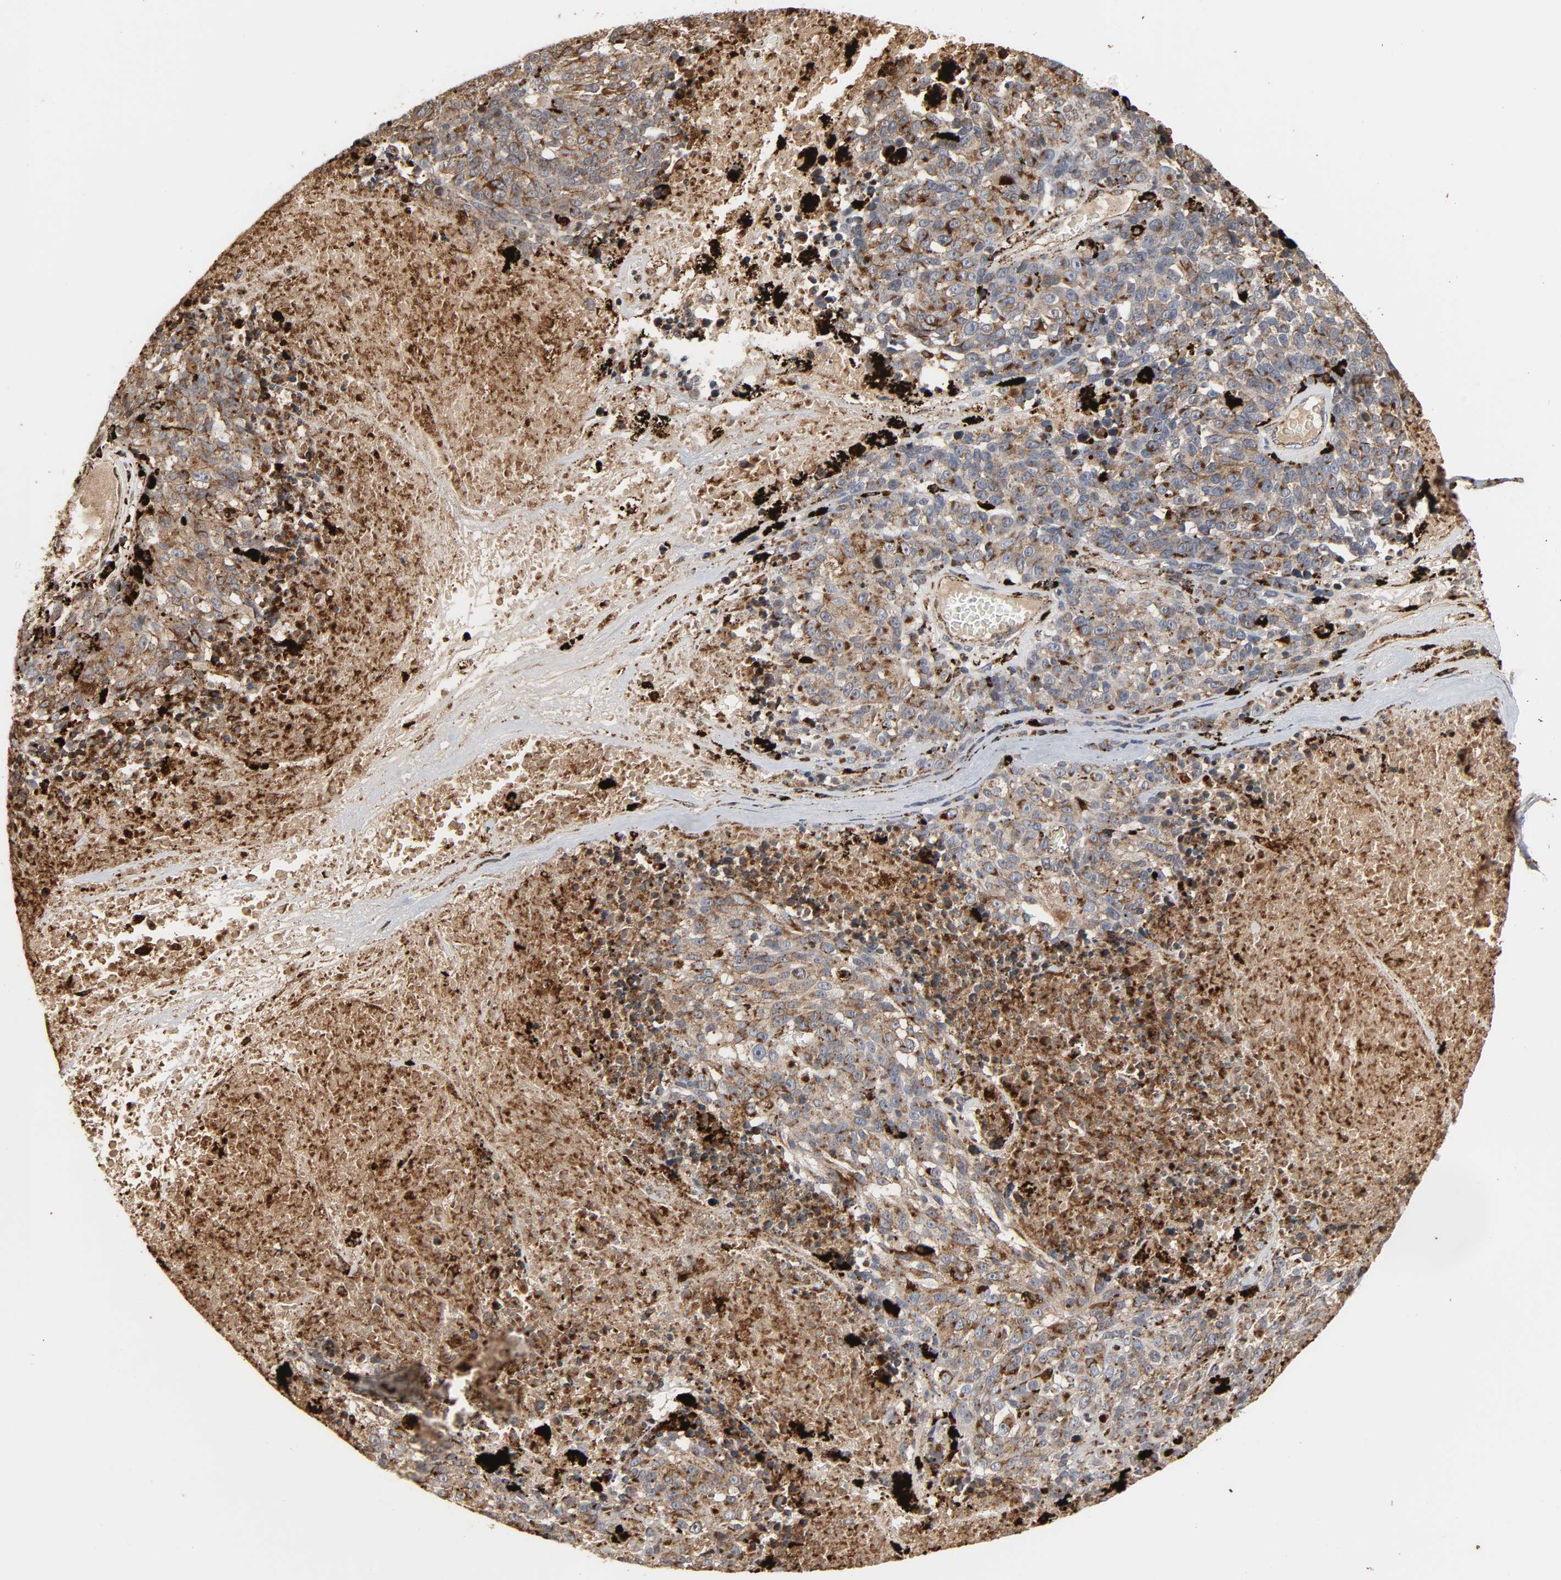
{"staining": {"intensity": "moderate", "quantity": ">75%", "location": "cytoplasmic/membranous"}, "tissue": "melanoma", "cell_type": "Tumor cells", "image_type": "cancer", "snomed": [{"axis": "morphology", "description": "Malignant melanoma, Metastatic site"}, {"axis": "topography", "description": "Cerebral cortex"}], "caption": "Protein expression analysis of human melanoma reveals moderate cytoplasmic/membranous expression in about >75% of tumor cells.", "gene": "PSAP", "patient": {"sex": "female", "age": 52}}